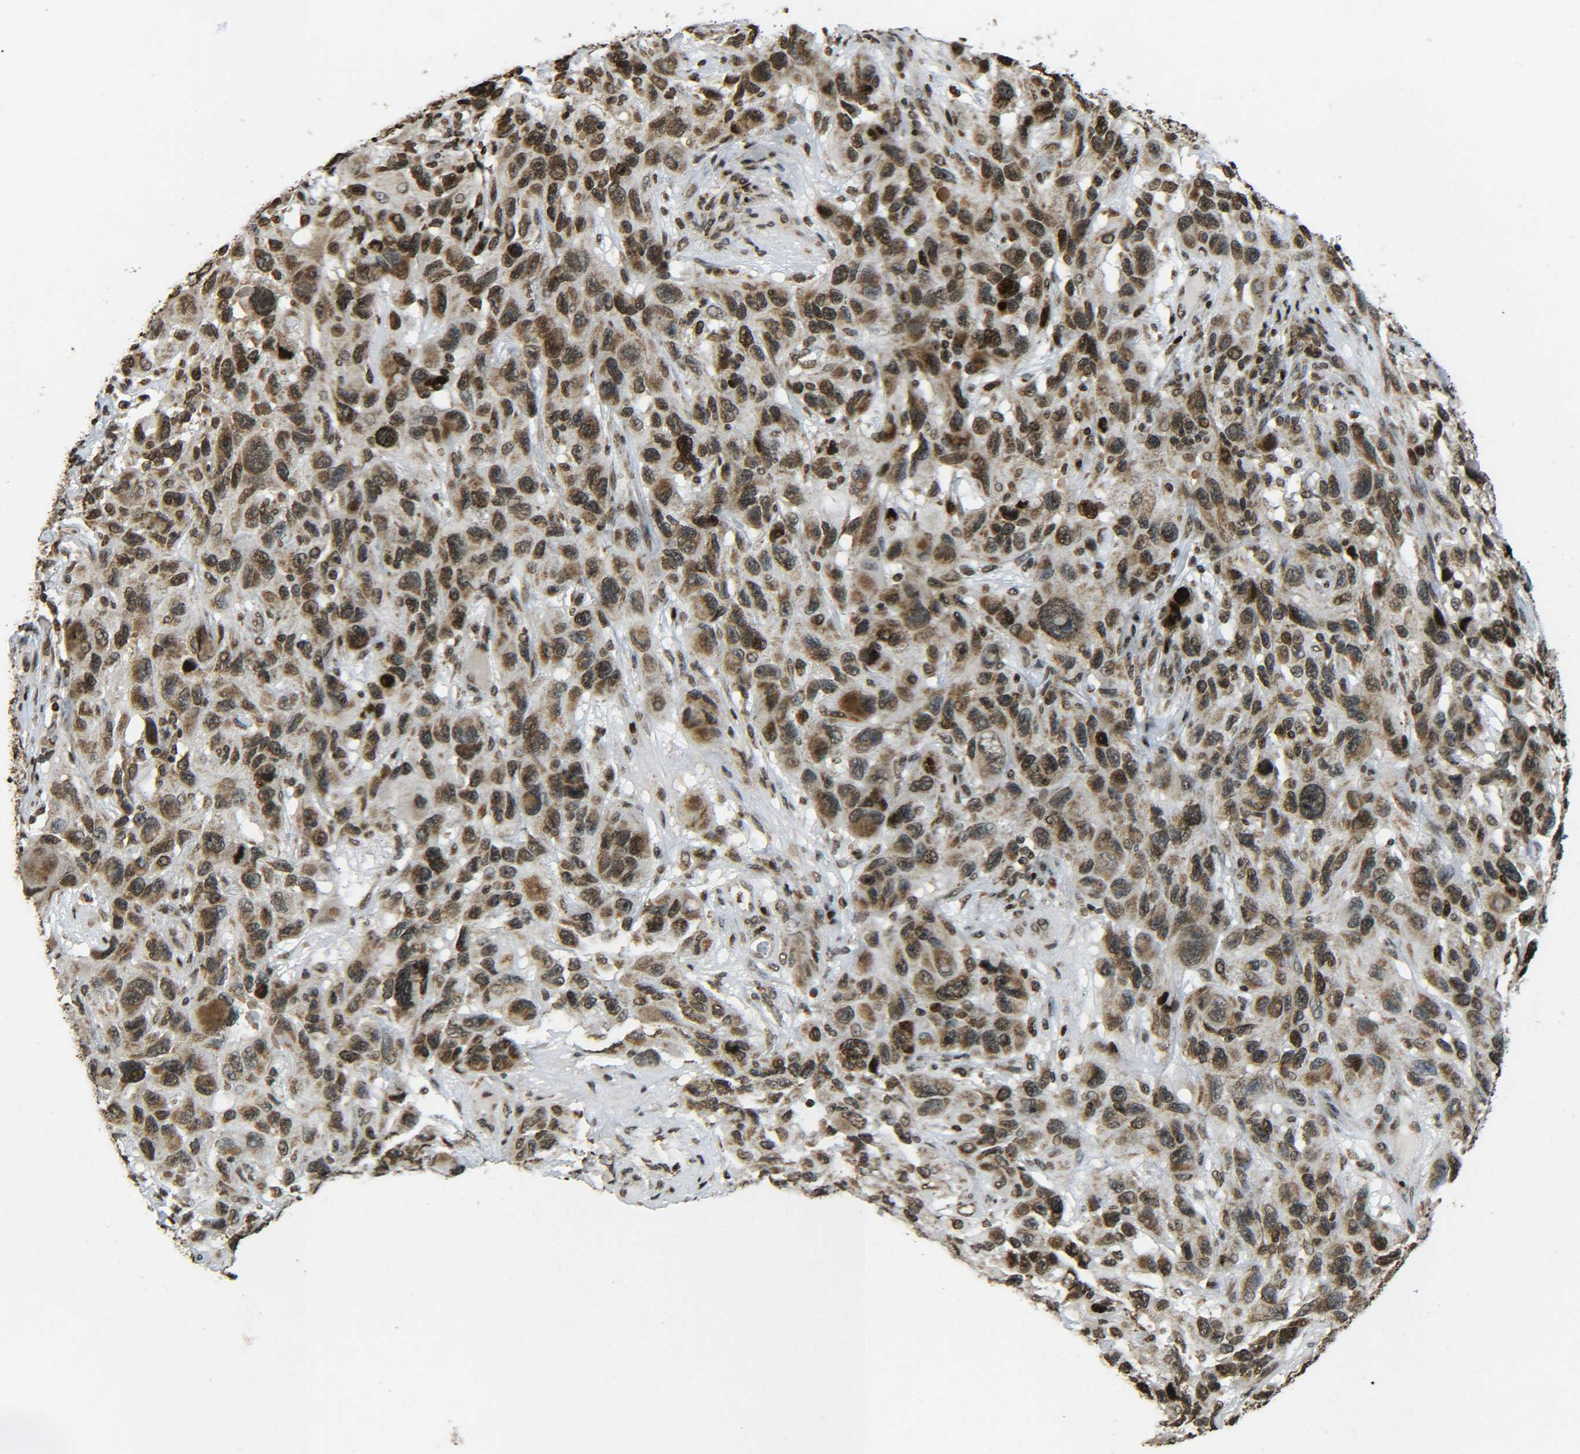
{"staining": {"intensity": "moderate", "quantity": ">75%", "location": "cytoplasmic/membranous,nuclear"}, "tissue": "melanoma", "cell_type": "Tumor cells", "image_type": "cancer", "snomed": [{"axis": "morphology", "description": "Malignant melanoma, NOS"}, {"axis": "topography", "description": "Skin"}], "caption": "This is an image of immunohistochemistry (IHC) staining of melanoma, which shows moderate staining in the cytoplasmic/membranous and nuclear of tumor cells.", "gene": "NEUROG2", "patient": {"sex": "male", "age": 53}}